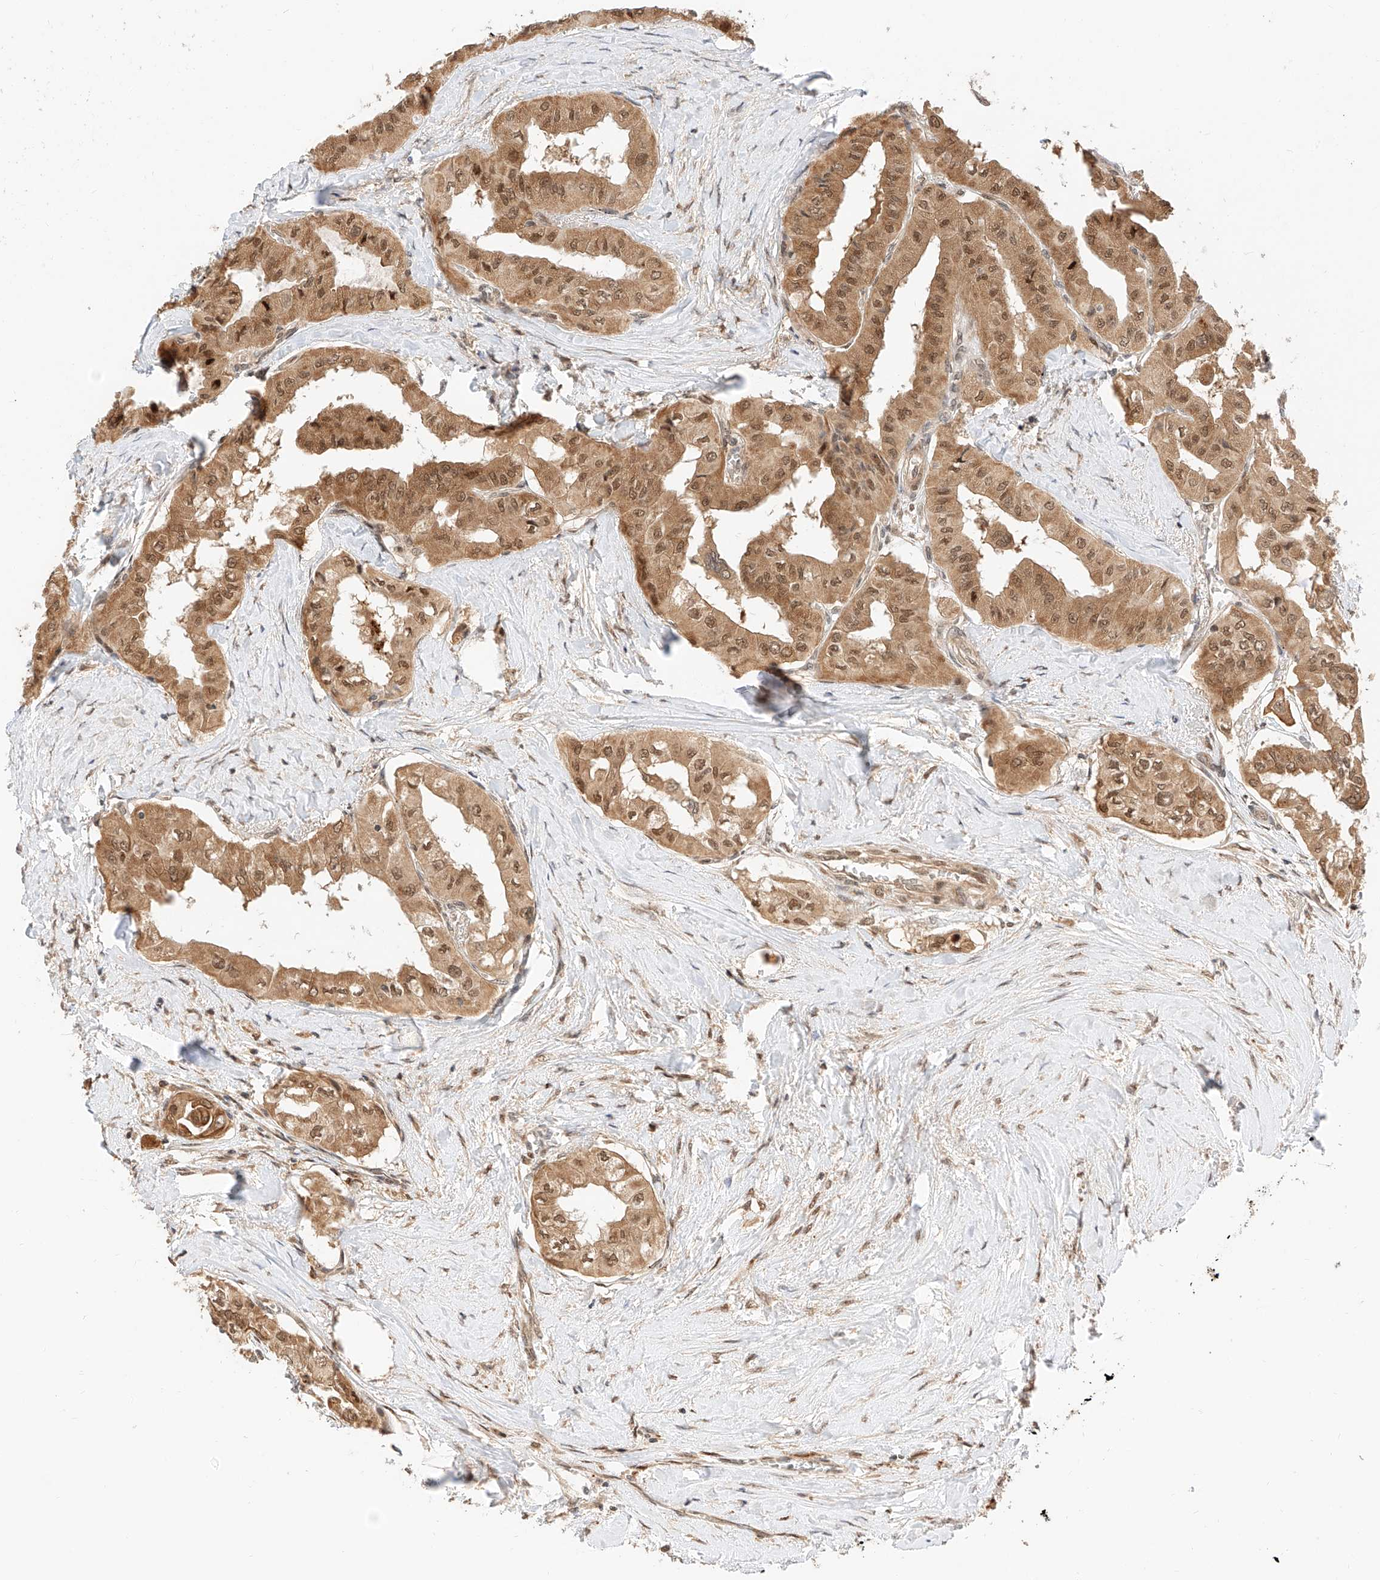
{"staining": {"intensity": "moderate", "quantity": ">75%", "location": "cytoplasmic/membranous,nuclear"}, "tissue": "thyroid cancer", "cell_type": "Tumor cells", "image_type": "cancer", "snomed": [{"axis": "morphology", "description": "Papillary adenocarcinoma, NOS"}, {"axis": "topography", "description": "Thyroid gland"}], "caption": "A high-resolution histopathology image shows immunohistochemistry staining of papillary adenocarcinoma (thyroid), which demonstrates moderate cytoplasmic/membranous and nuclear staining in about >75% of tumor cells.", "gene": "EIF4H", "patient": {"sex": "female", "age": 59}}